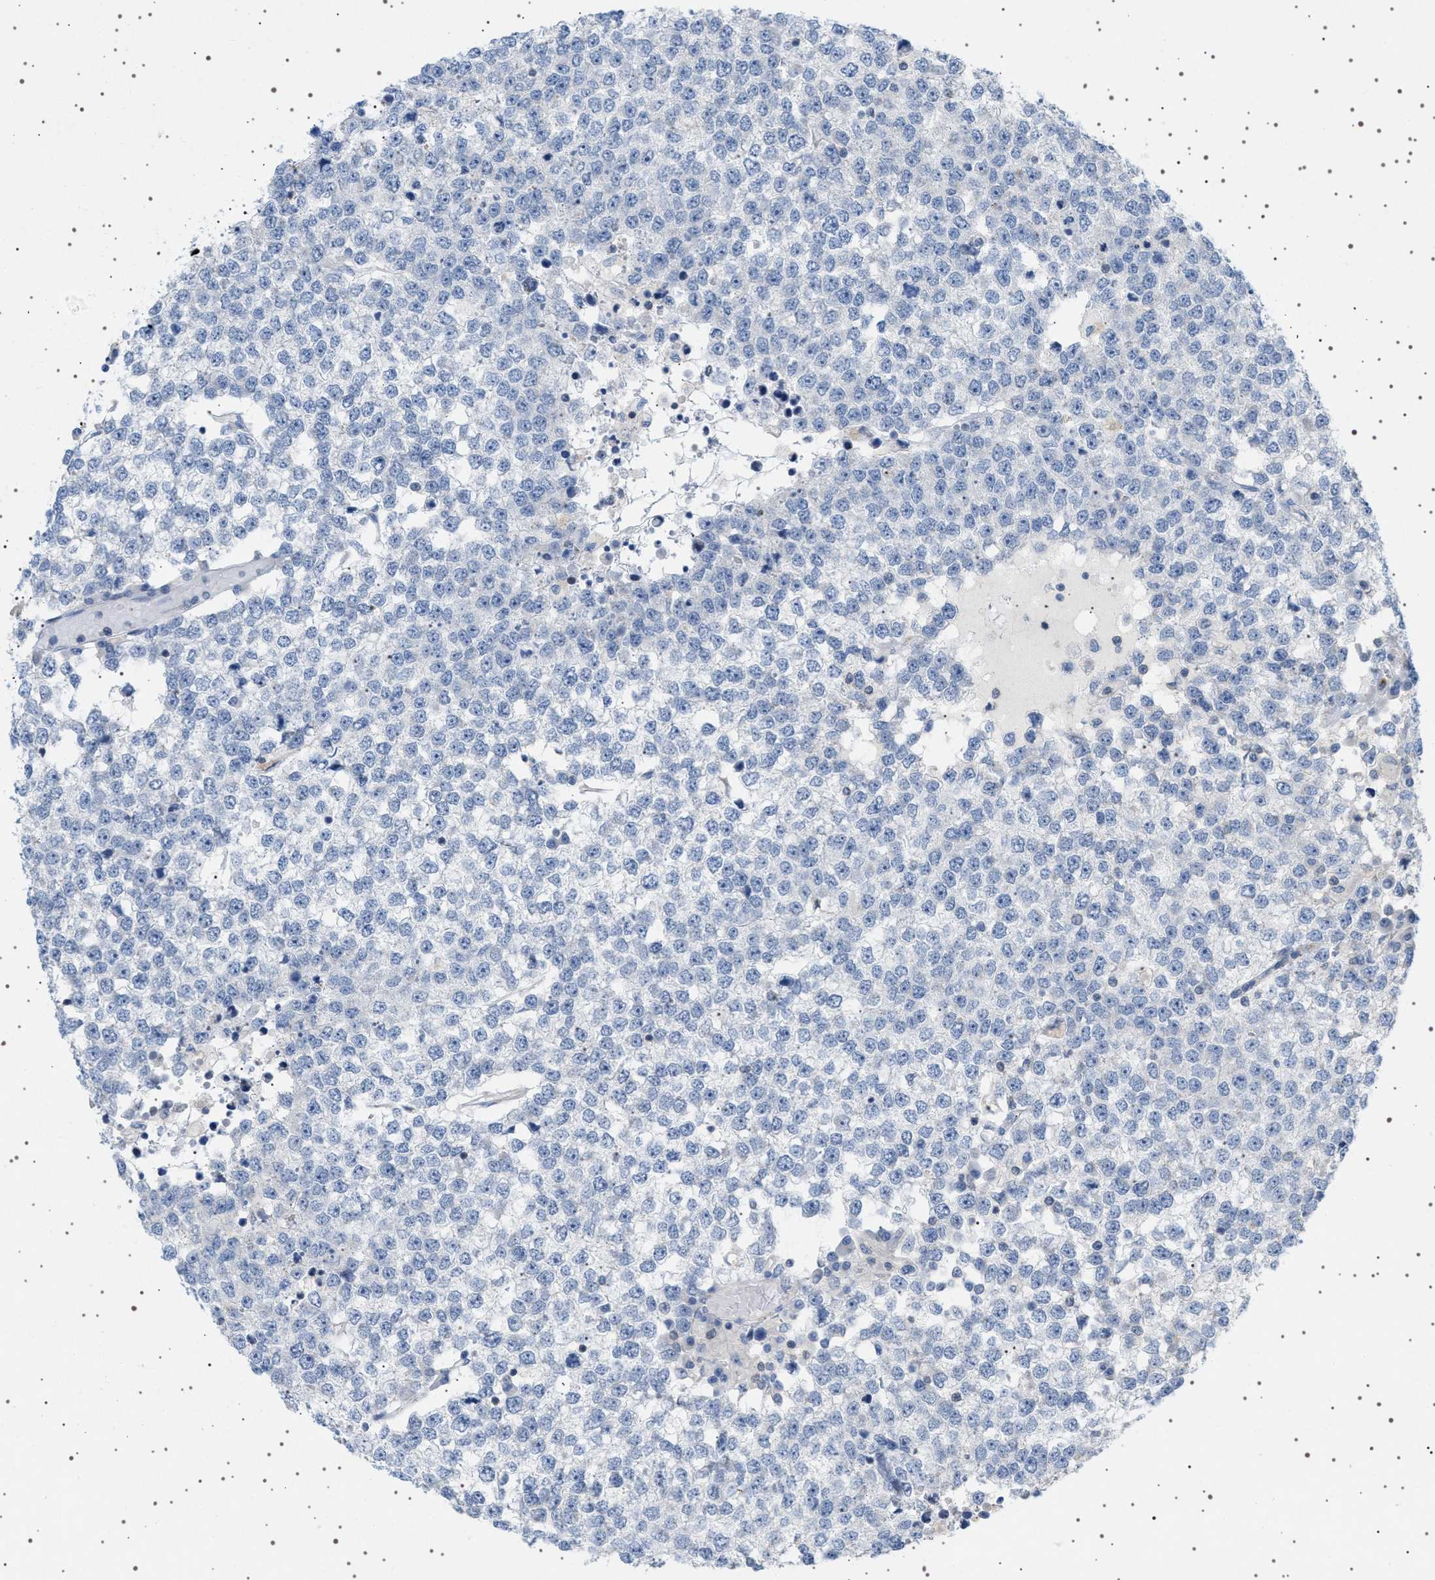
{"staining": {"intensity": "negative", "quantity": "none", "location": "none"}, "tissue": "testis cancer", "cell_type": "Tumor cells", "image_type": "cancer", "snomed": [{"axis": "morphology", "description": "Seminoma, NOS"}, {"axis": "topography", "description": "Testis"}], "caption": "Immunohistochemistry histopathology image of seminoma (testis) stained for a protein (brown), which exhibits no staining in tumor cells.", "gene": "ADCY10", "patient": {"sex": "male", "age": 65}}